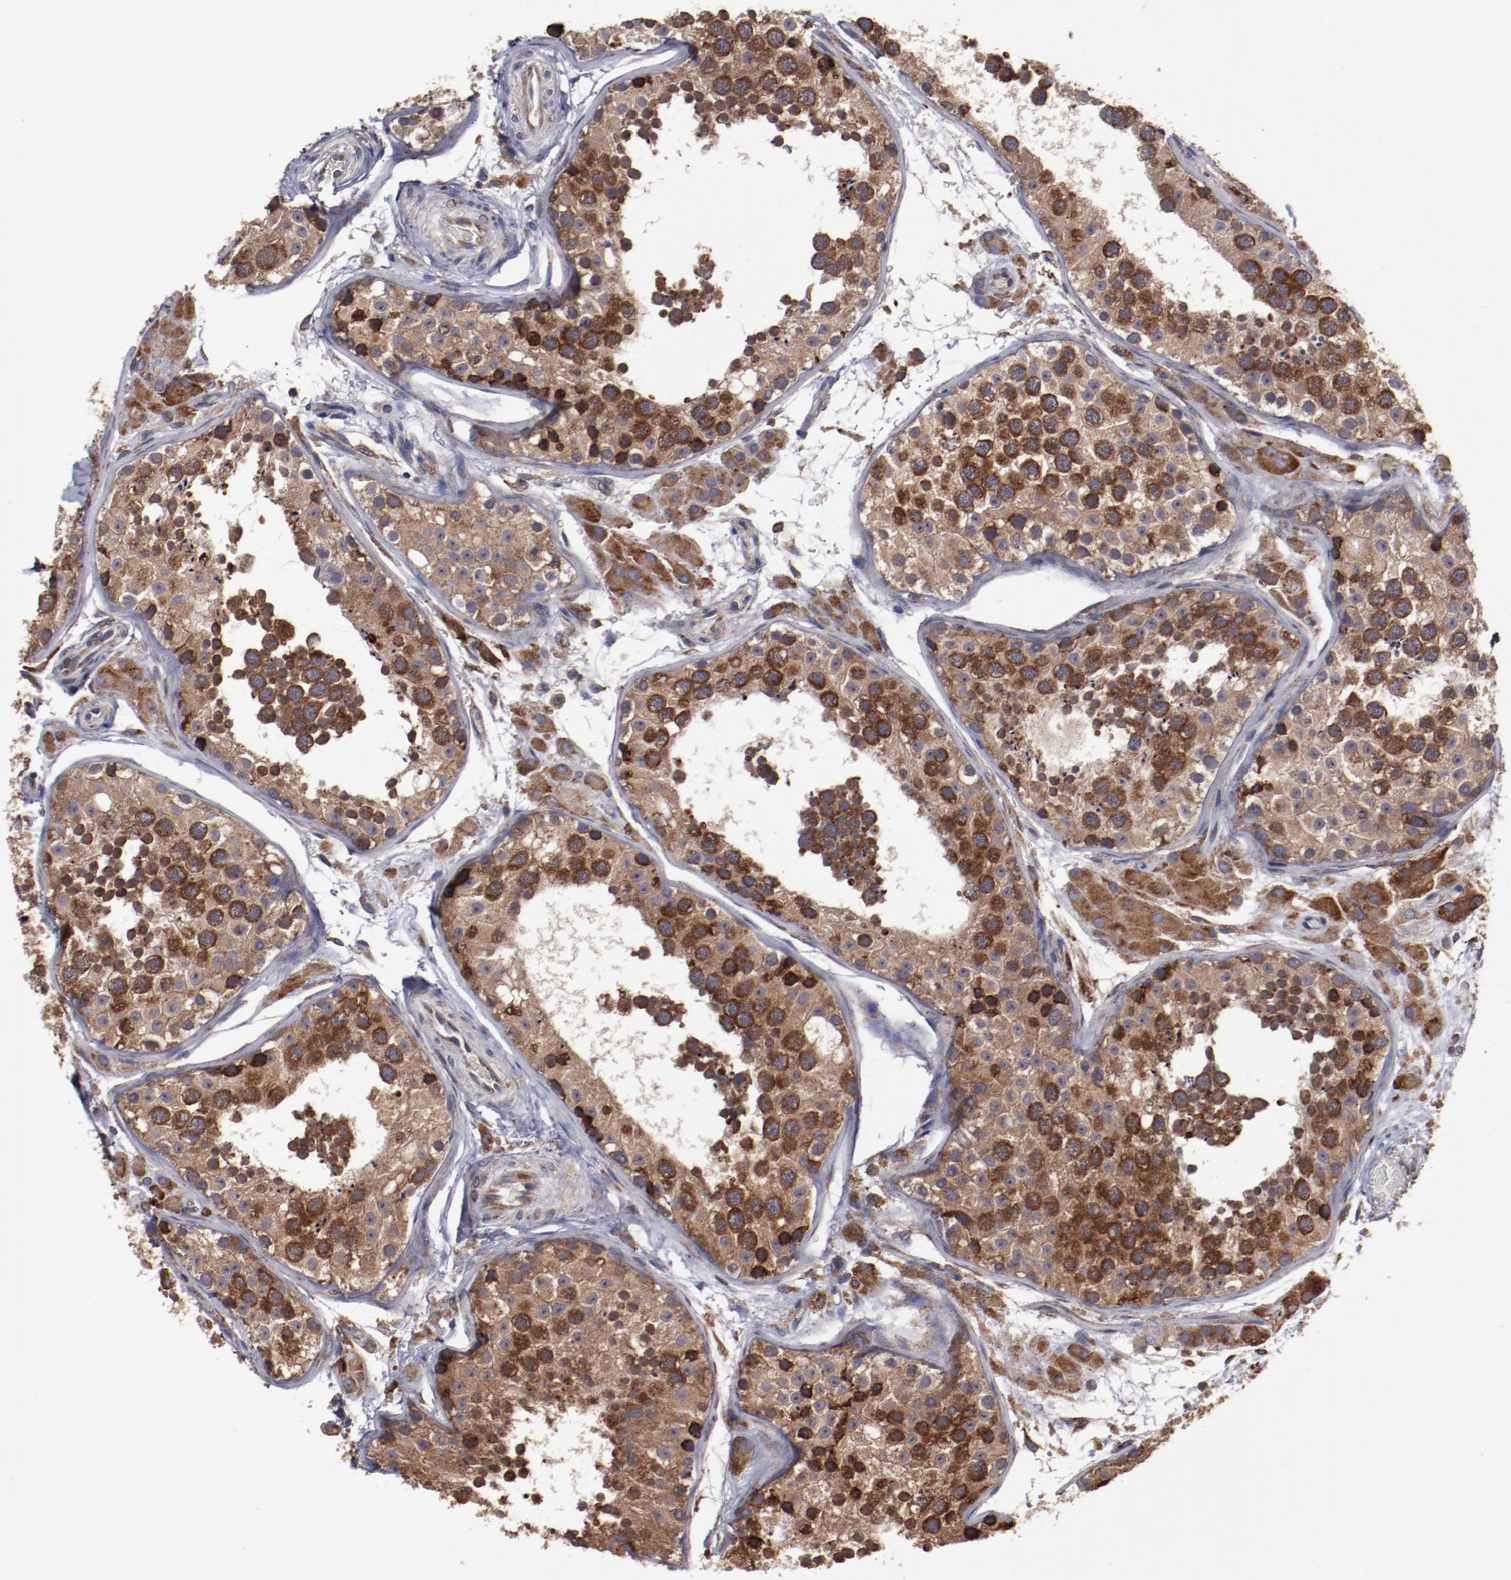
{"staining": {"intensity": "strong", "quantity": "25%-75%", "location": "cytoplasmic/membranous"}, "tissue": "testis", "cell_type": "Cells in seminiferous ducts", "image_type": "normal", "snomed": [{"axis": "morphology", "description": "Normal tissue, NOS"}, {"axis": "topography", "description": "Testis"}], "caption": "Strong cytoplasmic/membranous expression for a protein is identified in approximately 25%-75% of cells in seminiferous ducts of unremarkable testis using immunohistochemistry (IHC).", "gene": "RPS4X", "patient": {"sex": "male", "age": 26}}